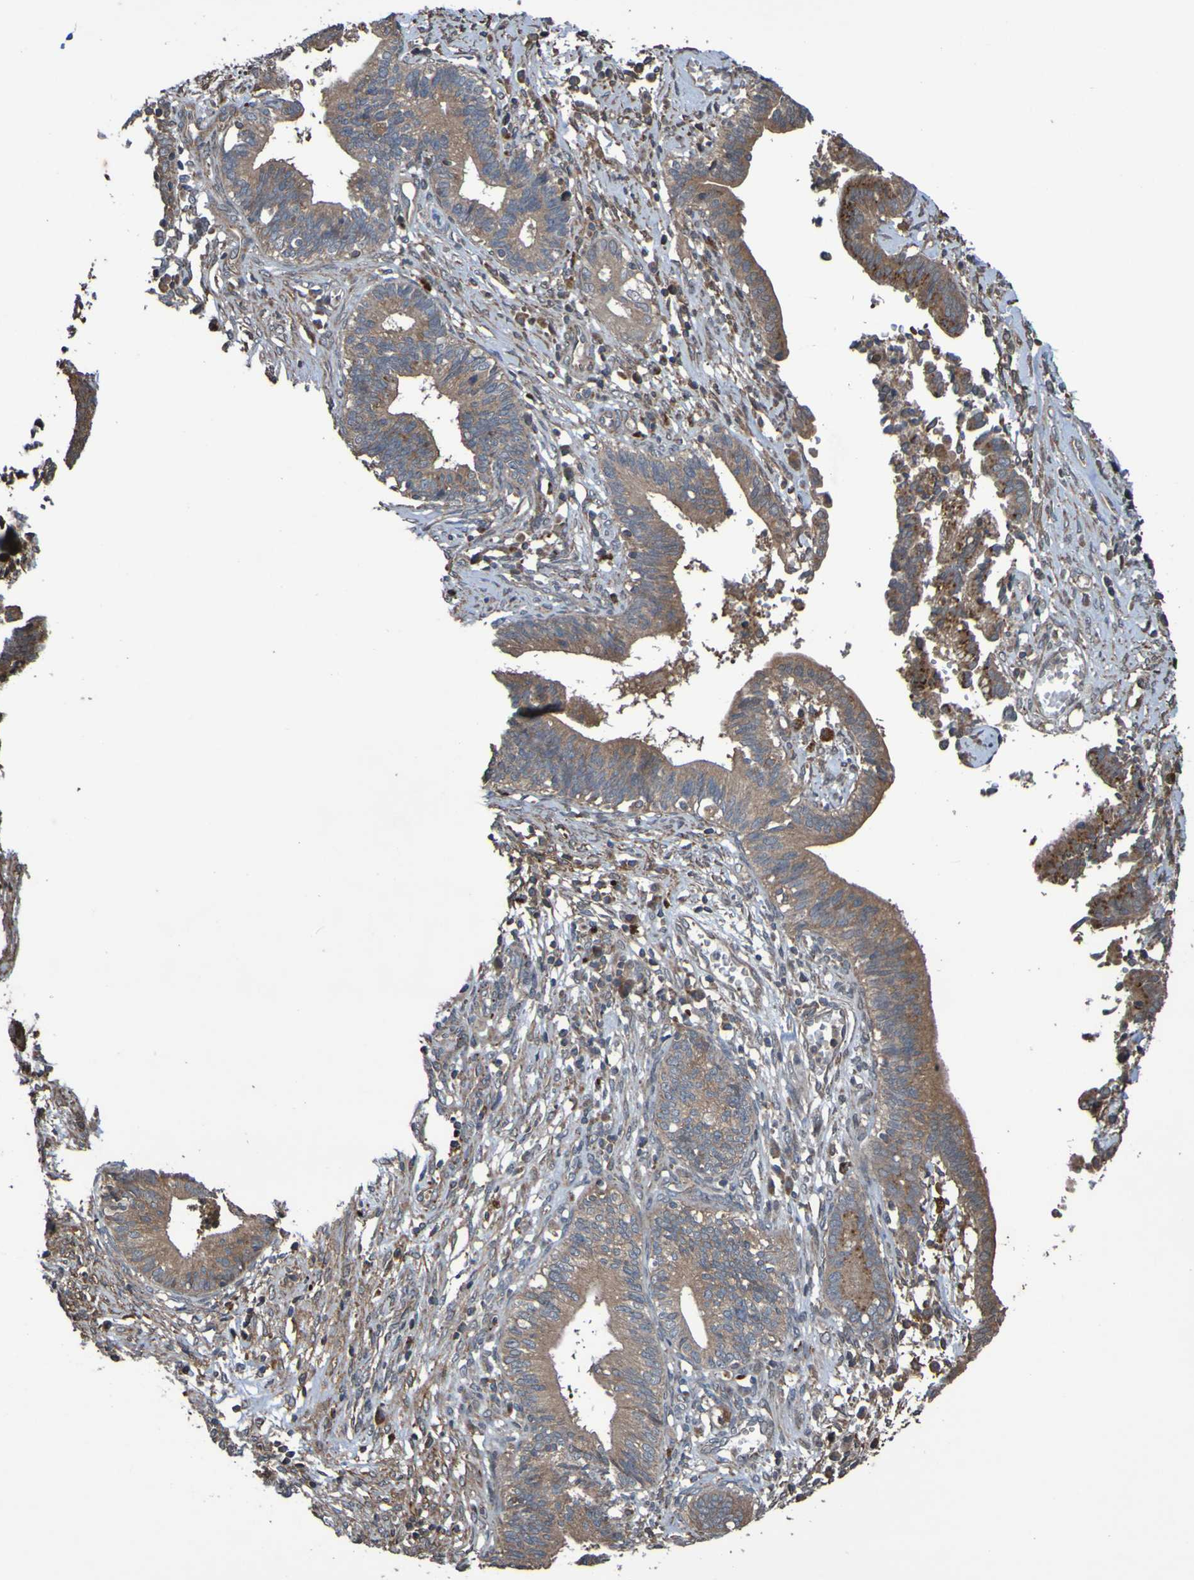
{"staining": {"intensity": "moderate", "quantity": ">75%", "location": "cytoplasmic/membranous"}, "tissue": "cervical cancer", "cell_type": "Tumor cells", "image_type": "cancer", "snomed": [{"axis": "morphology", "description": "Adenocarcinoma, NOS"}, {"axis": "topography", "description": "Cervix"}], "caption": "Brown immunohistochemical staining in cervical cancer (adenocarcinoma) reveals moderate cytoplasmic/membranous staining in about >75% of tumor cells.", "gene": "UCN", "patient": {"sex": "female", "age": 44}}